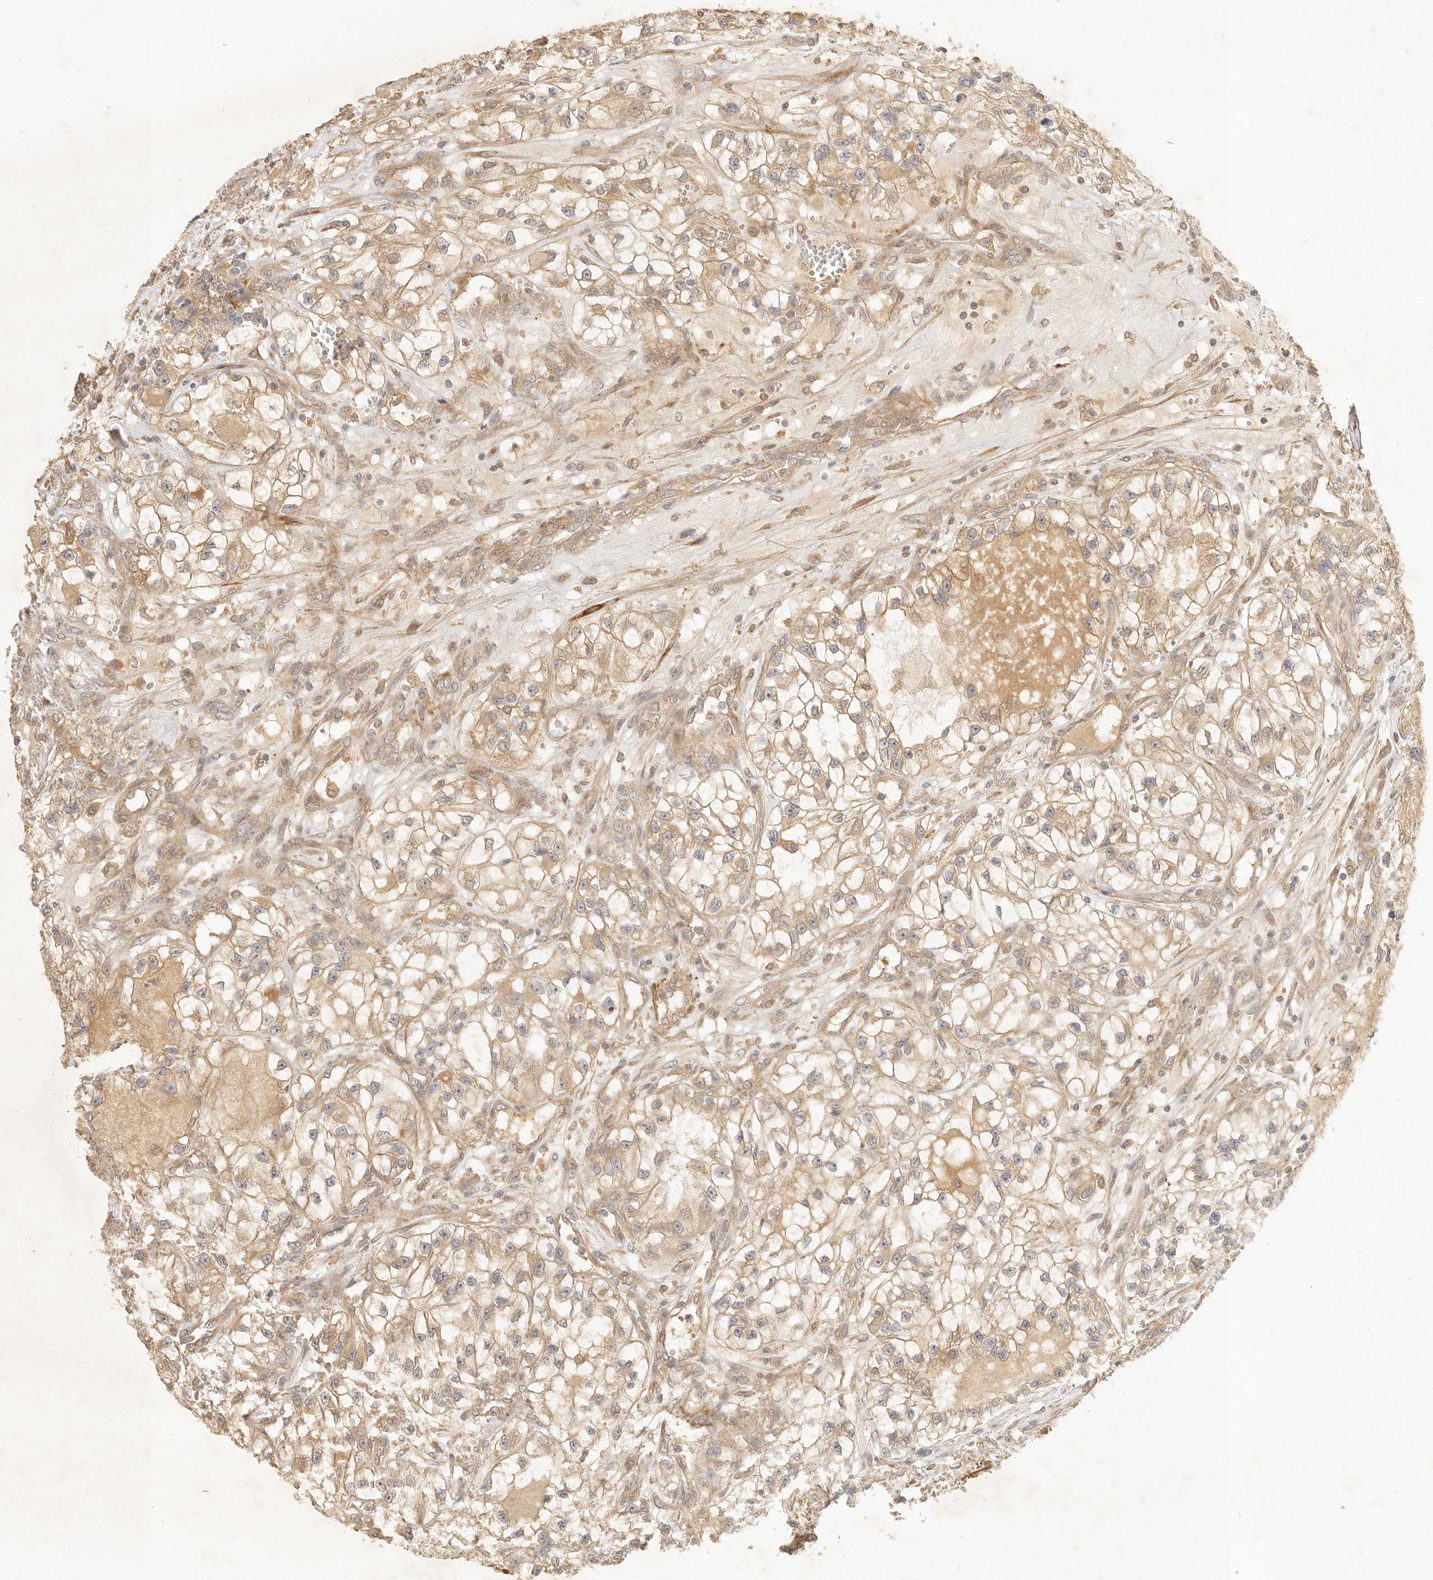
{"staining": {"intensity": "moderate", "quantity": ">75%", "location": "cytoplasmic/membranous"}, "tissue": "renal cancer", "cell_type": "Tumor cells", "image_type": "cancer", "snomed": [{"axis": "morphology", "description": "Adenocarcinoma, NOS"}, {"axis": "topography", "description": "Kidney"}], "caption": "This photomicrograph exhibits immunohistochemistry (IHC) staining of renal adenocarcinoma, with medium moderate cytoplasmic/membranous positivity in about >75% of tumor cells.", "gene": "VIPR1", "patient": {"sex": "female", "age": 57}}